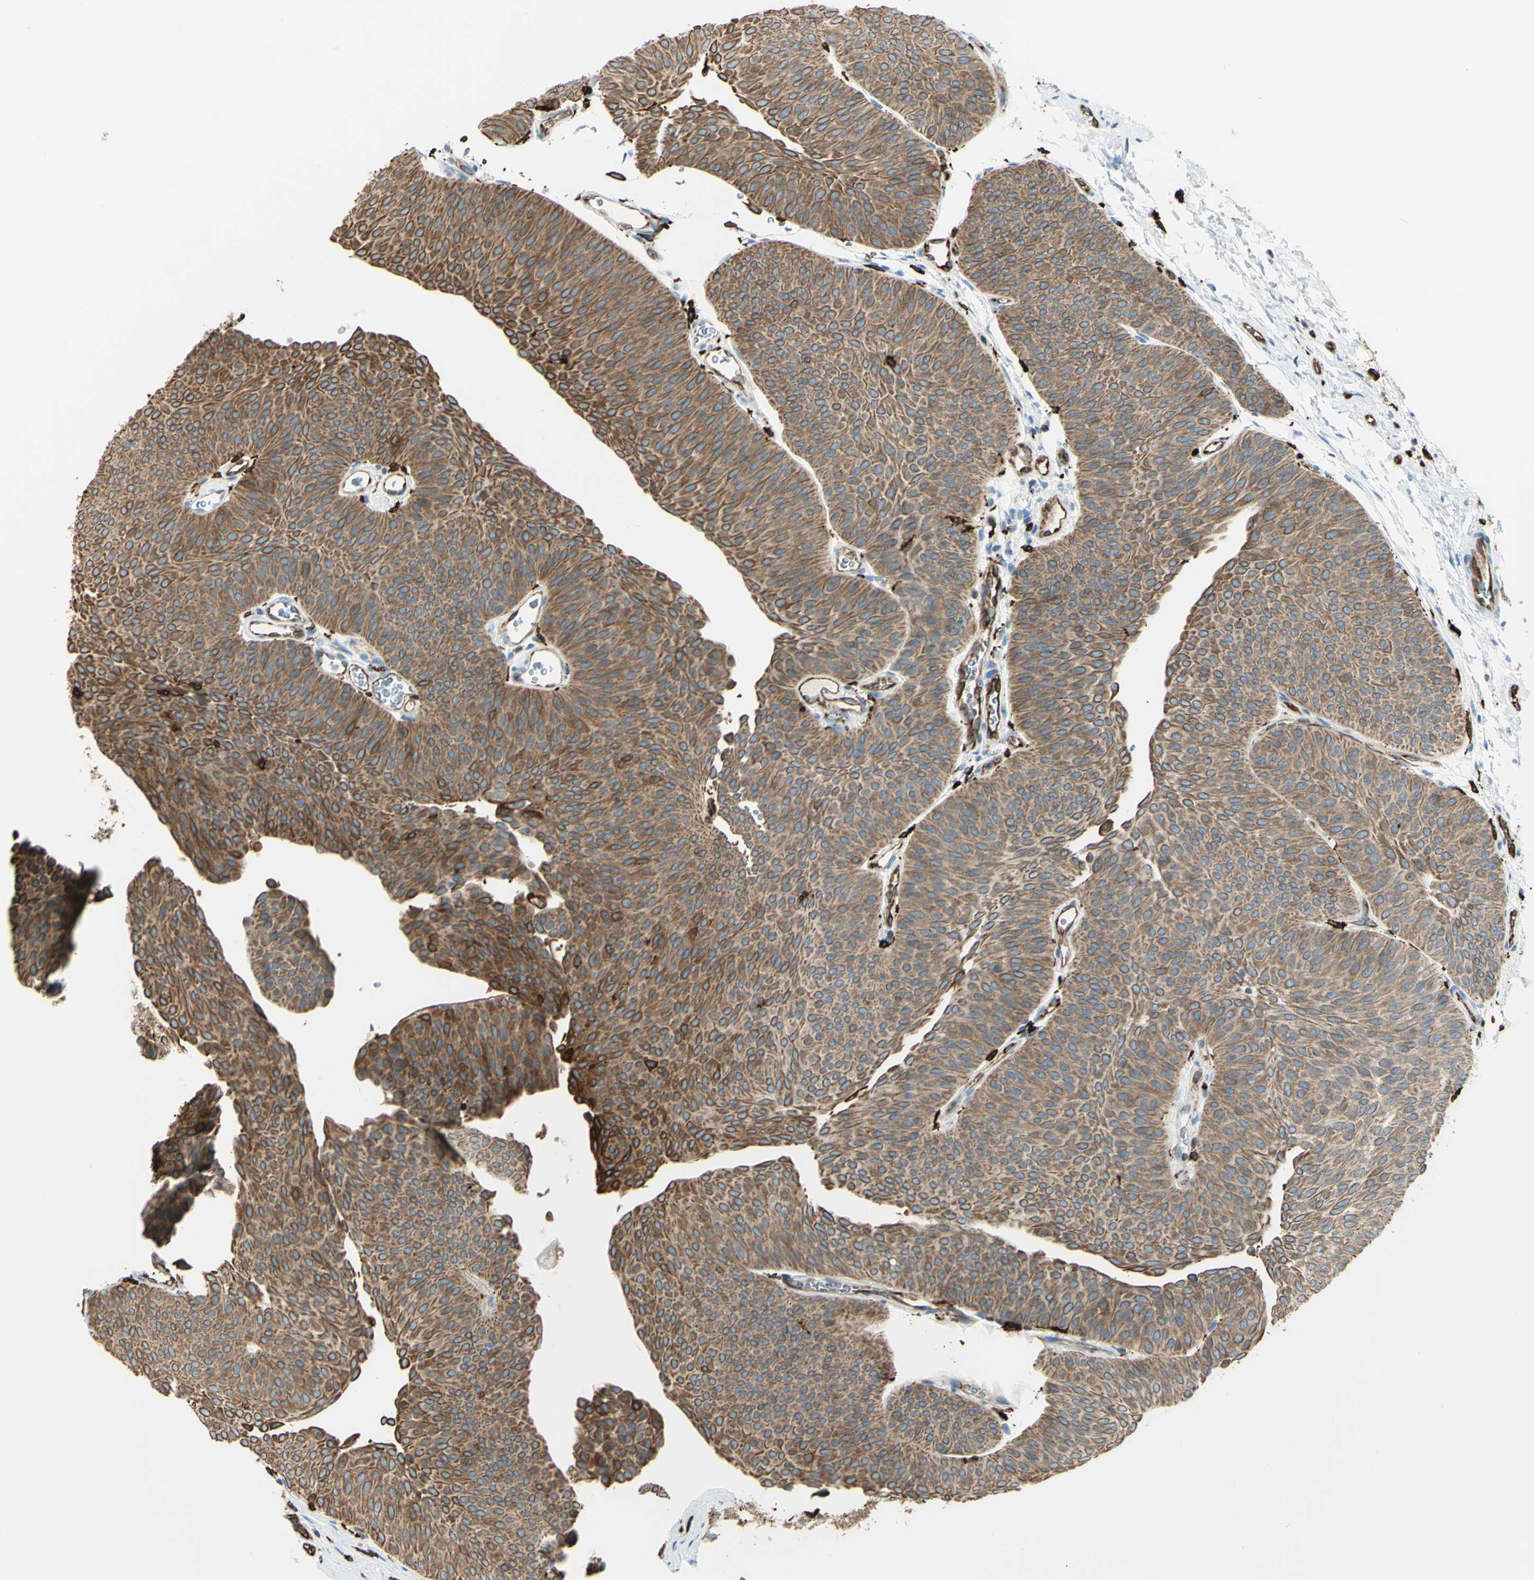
{"staining": {"intensity": "moderate", "quantity": ">75%", "location": "cytoplasmic/membranous"}, "tissue": "urothelial cancer", "cell_type": "Tumor cells", "image_type": "cancer", "snomed": [{"axis": "morphology", "description": "Urothelial carcinoma, Low grade"}, {"axis": "topography", "description": "Urinary bladder"}], "caption": "The histopathology image shows a brown stain indicating the presence of a protein in the cytoplasmic/membranous of tumor cells in urothelial cancer.", "gene": "CD74", "patient": {"sex": "female", "age": 60}}